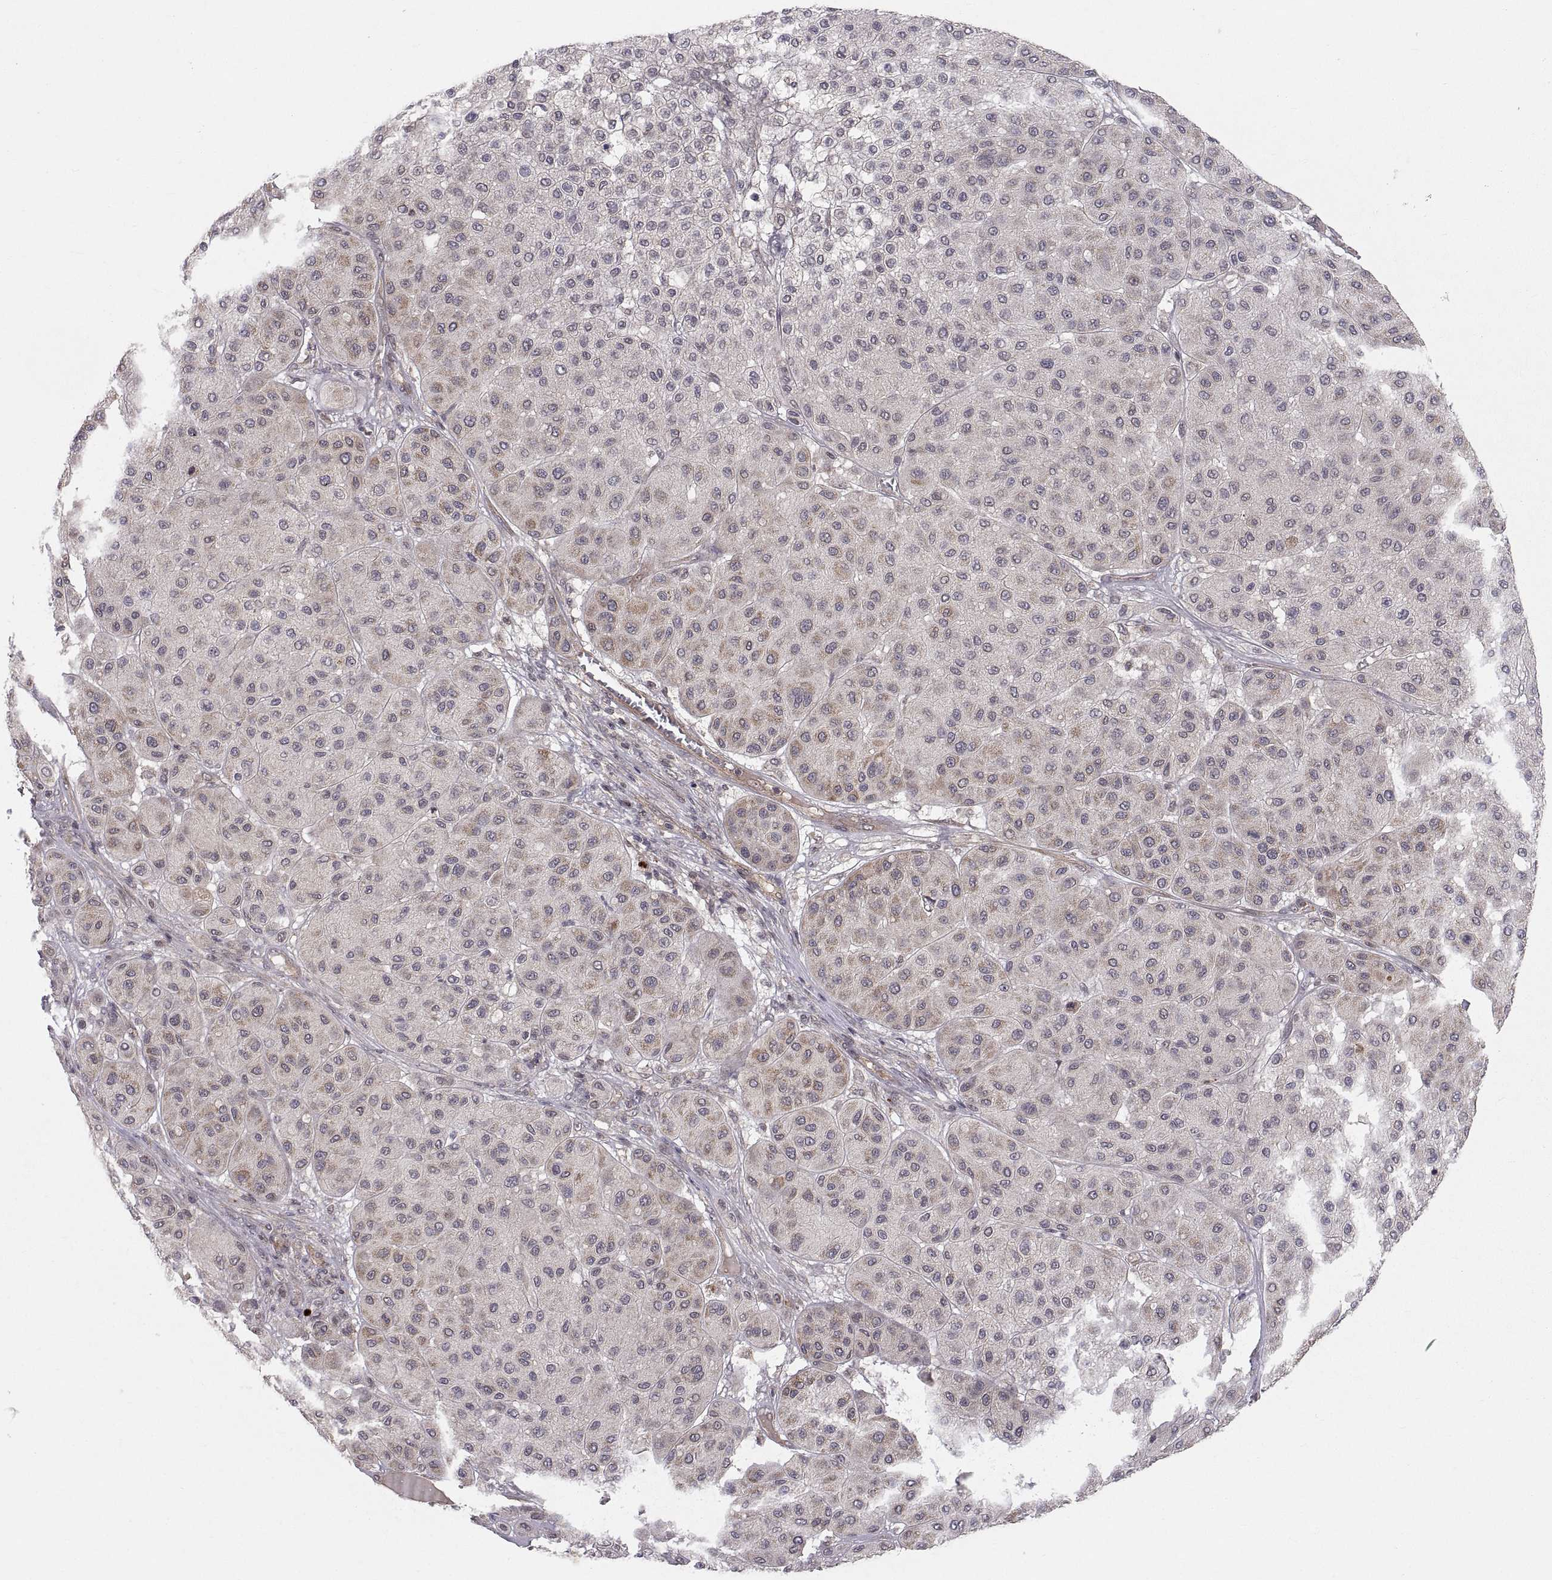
{"staining": {"intensity": "weak", "quantity": "25%-75%", "location": "cytoplasmic/membranous"}, "tissue": "melanoma", "cell_type": "Tumor cells", "image_type": "cancer", "snomed": [{"axis": "morphology", "description": "Malignant melanoma, Metastatic site"}, {"axis": "topography", "description": "Smooth muscle"}], "caption": "The photomicrograph shows staining of malignant melanoma (metastatic site), revealing weak cytoplasmic/membranous protein positivity (brown color) within tumor cells.", "gene": "ABL2", "patient": {"sex": "male", "age": 41}}